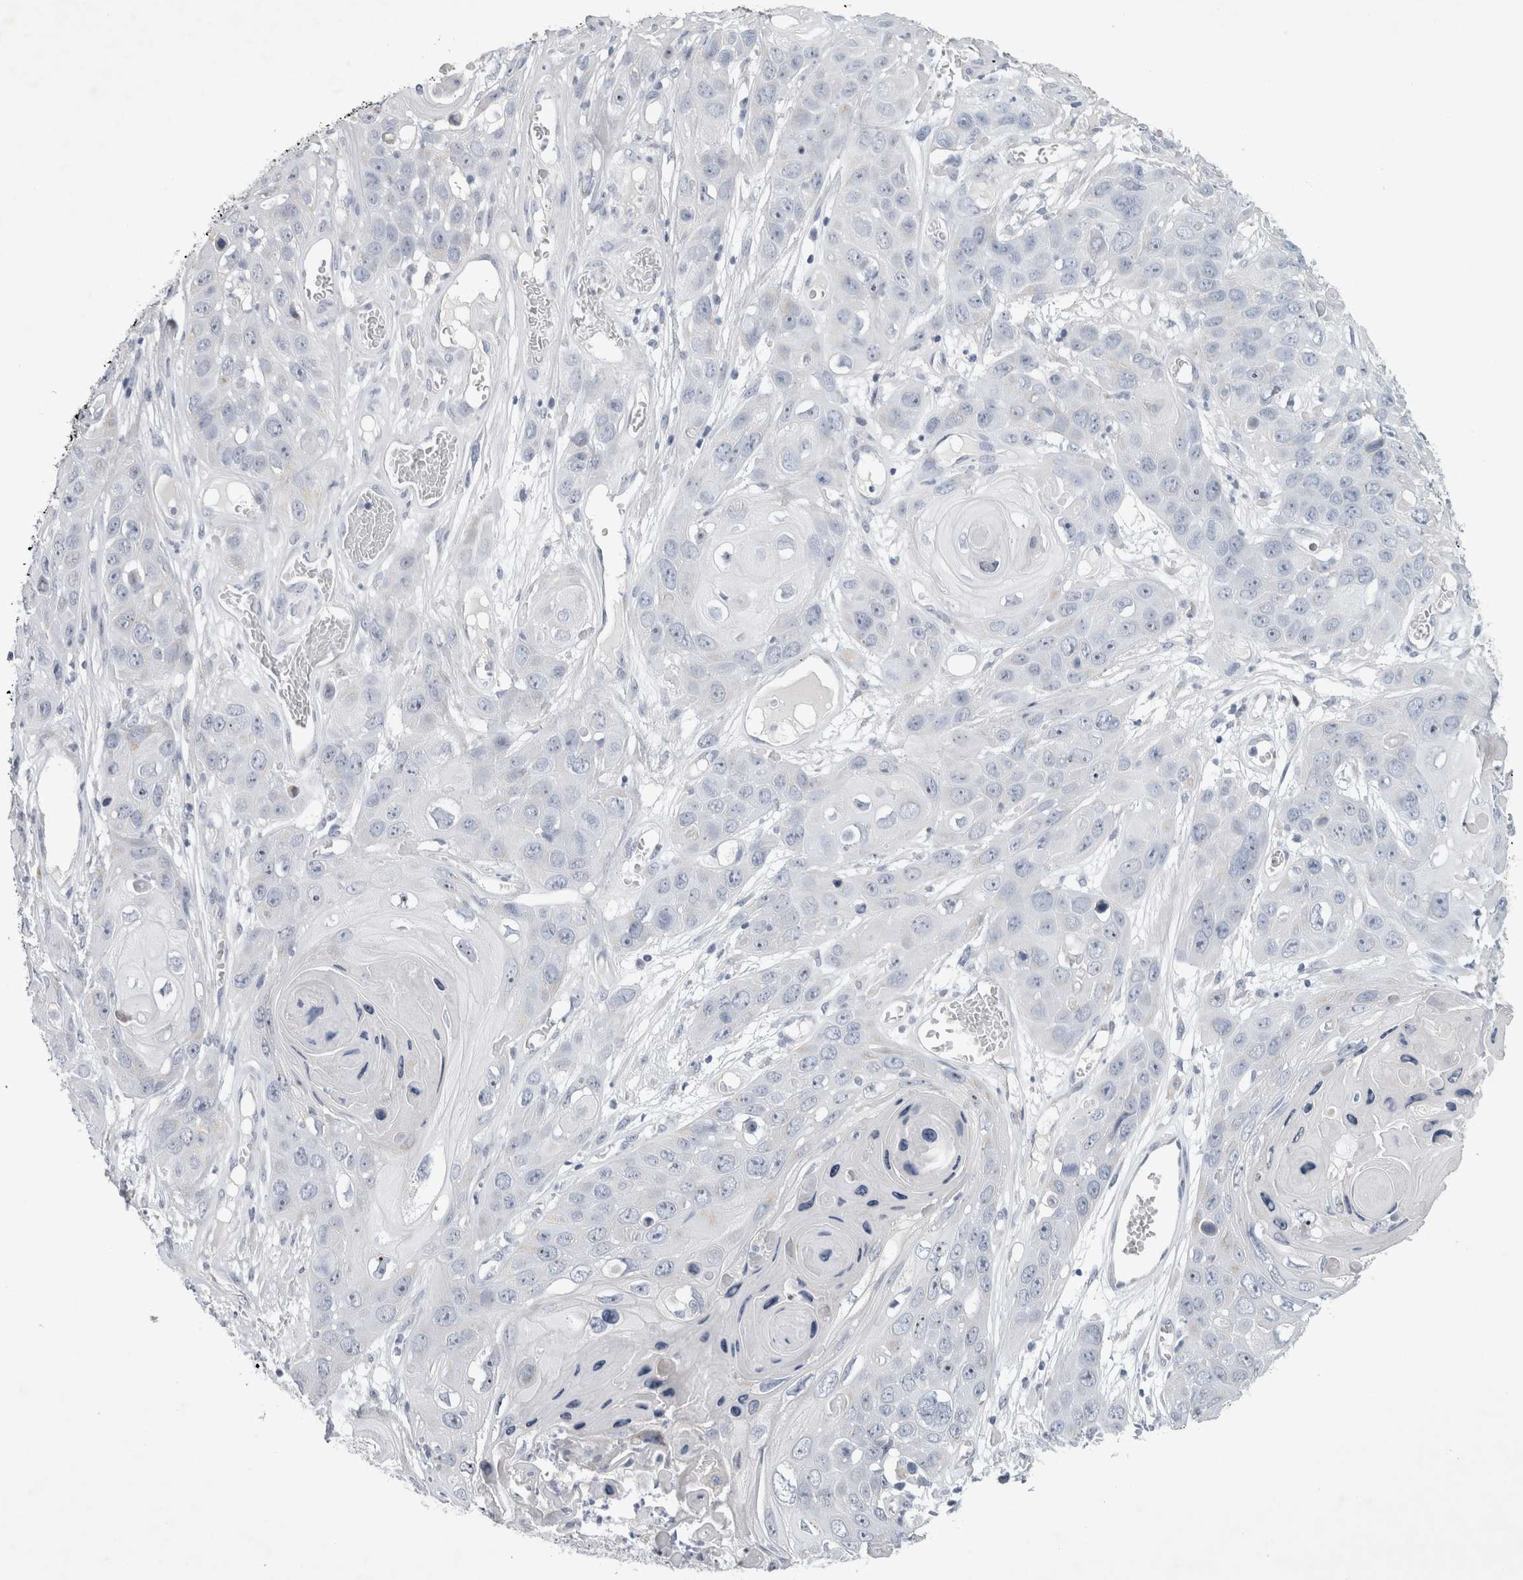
{"staining": {"intensity": "negative", "quantity": "none", "location": "none"}, "tissue": "skin cancer", "cell_type": "Tumor cells", "image_type": "cancer", "snomed": [{"axis": "morphology", "description": "Squamous cell carcinoma, NOS"}, {"axis": "topography", "description": "Skin"}], "caption": "The photomicrograph exhibits no staining of tumor cells in squamous cell carcinoma (skin).", "gene": "FXYD7", "patient": {"sex": "male", "age": 55}}